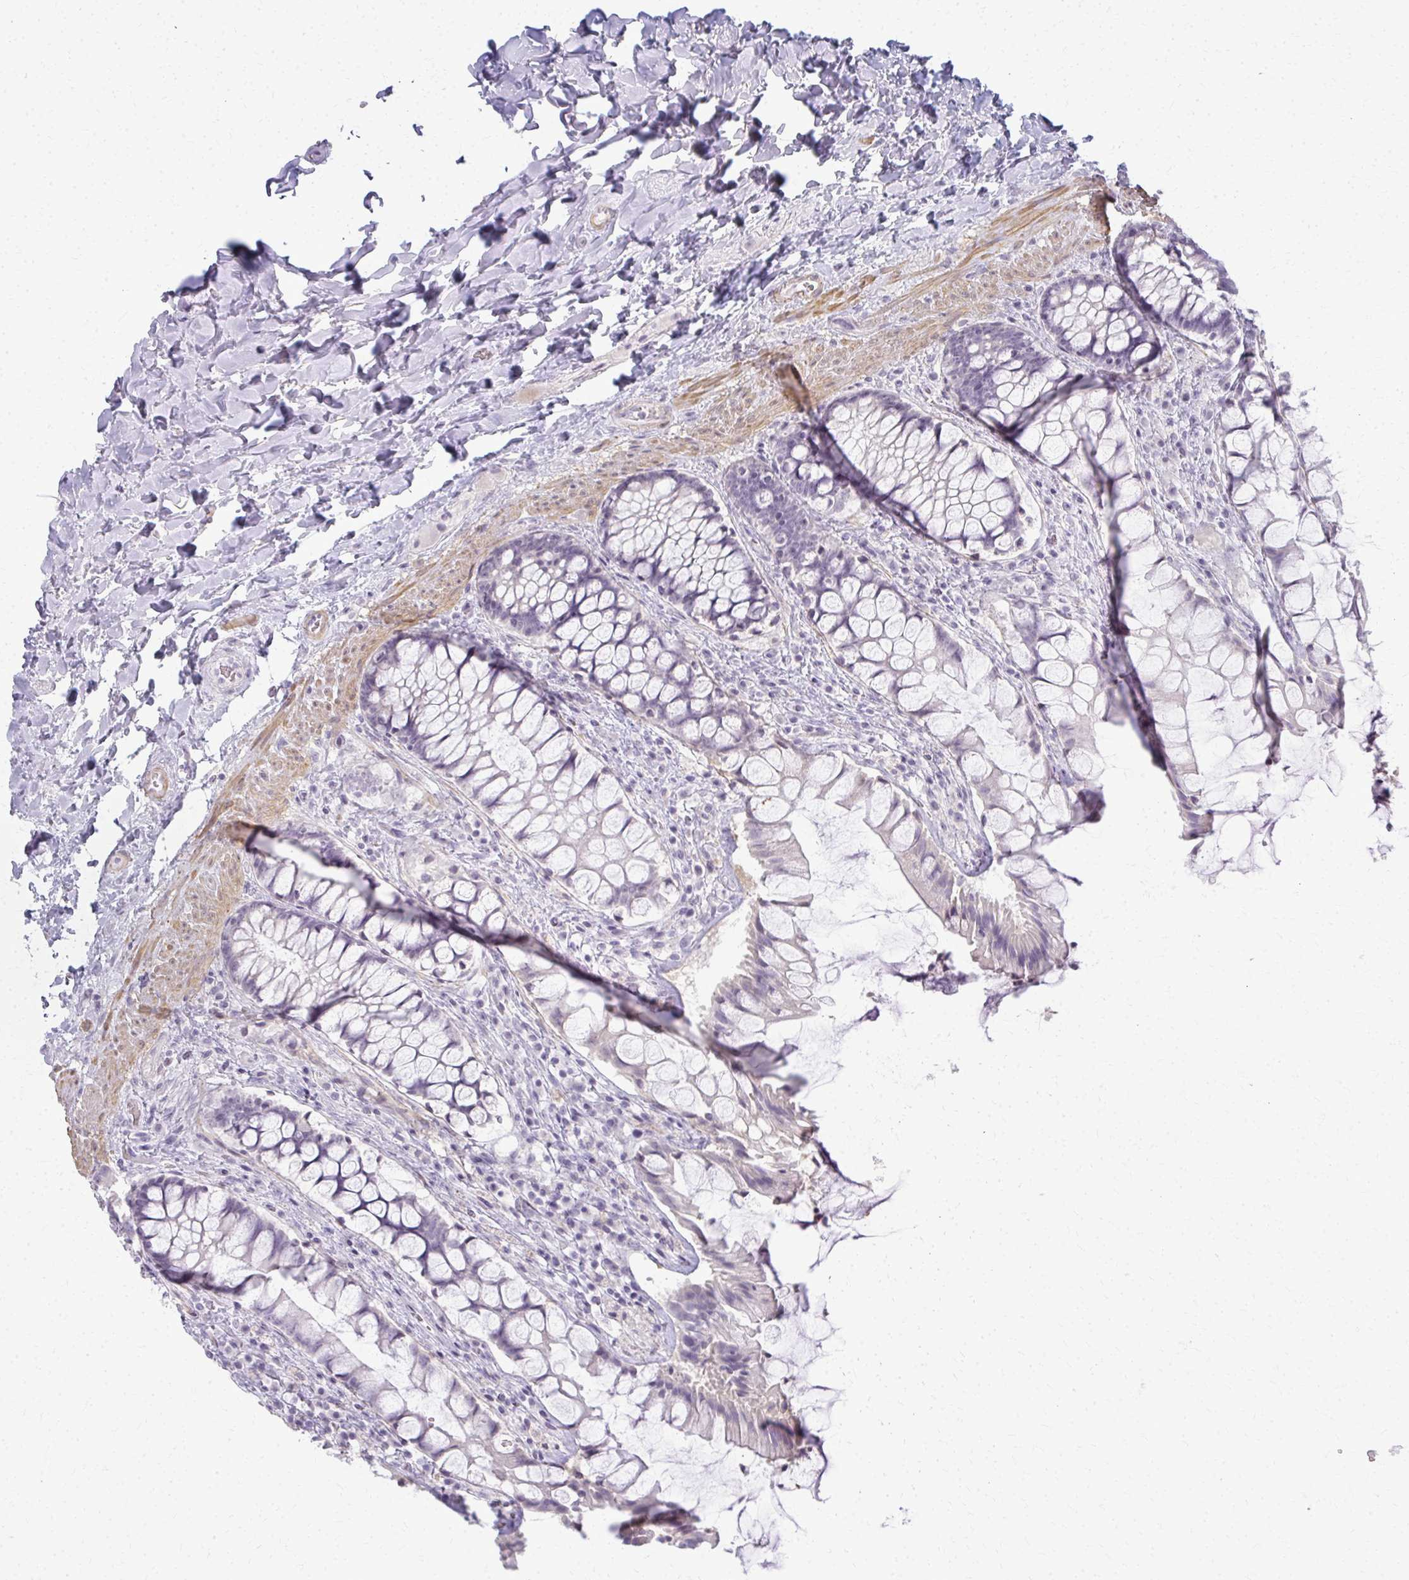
{"staining": {"intensity": "weak", "quantity": "<25%", "location": "cytoplasmic/membranous"}, "tissue": "rectum", "cell_type": "Glandular cells", "image_type": "normal", "snomed": [{"axis": "morphology", "description": "Normal tissue, NOS"}, {"axis": "topography", "description": "Rectum"}], "caption": "Immunohistochemistry (IHC) photomicrograph of benign rectum: human rectum stained with DAB shows no significant protein staining in glandular cells.", "gene": "CA3", "patient": {"sex": "female", "age": 58}}